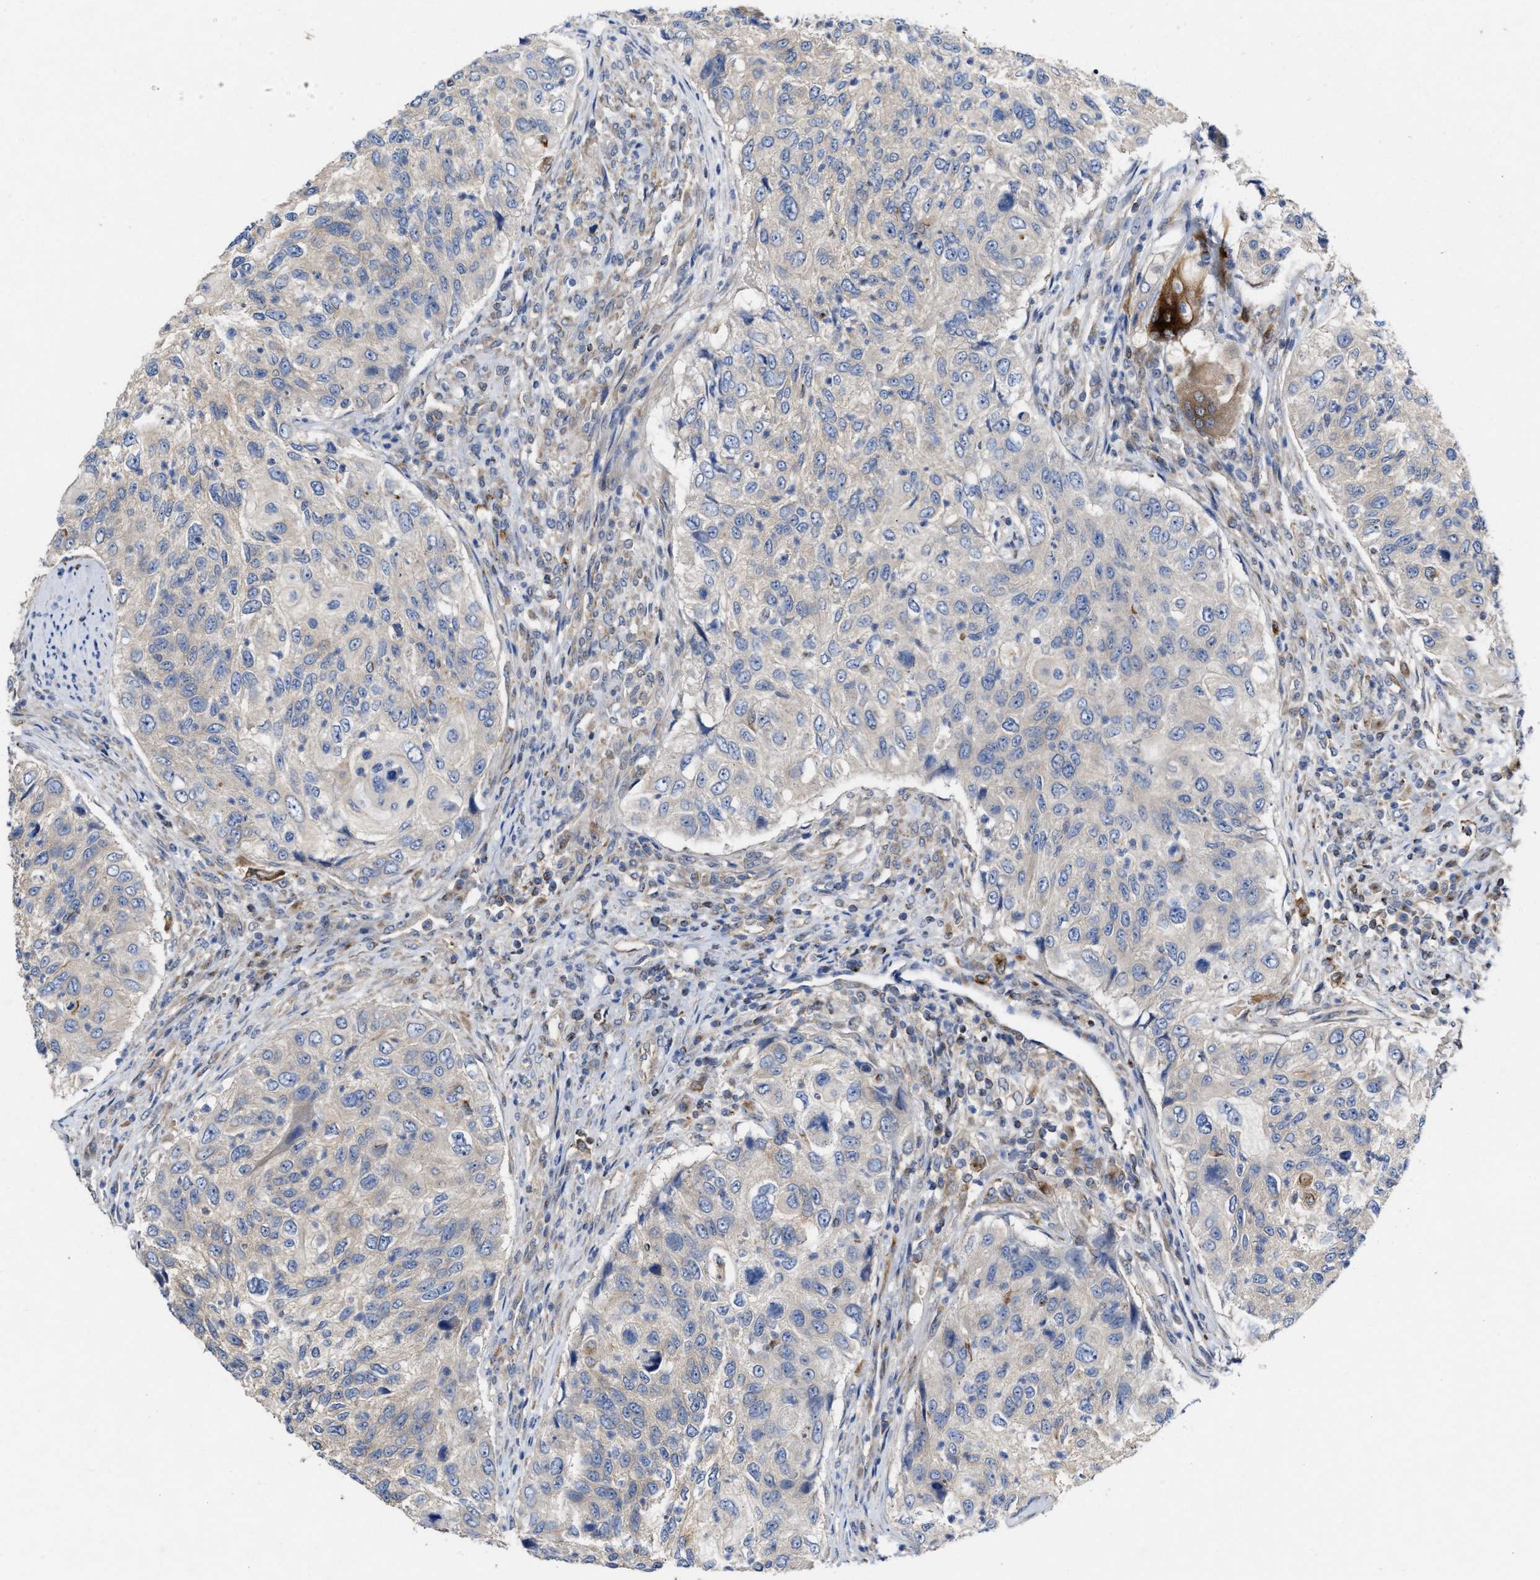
{"staining": {"intensity": "negative", "quantity": "none", "location": "none"}, "tissue": "urothelial cancer", "cell_type": "Tumor cells", "image_type": "cancer", "snomed": [{"axis": "morphology", "description": "Urothelial carcinoma, High grade"}, {"axis": "topography", "description": "Urinary bladder"}], "caption": "A high-resolution photomicrograph shows IHC staining of urothelial cancer, which exhibits no significant staining in tumor cells.", "gene": "BBLN", "patient": {"sex": "female", "age": 60}}